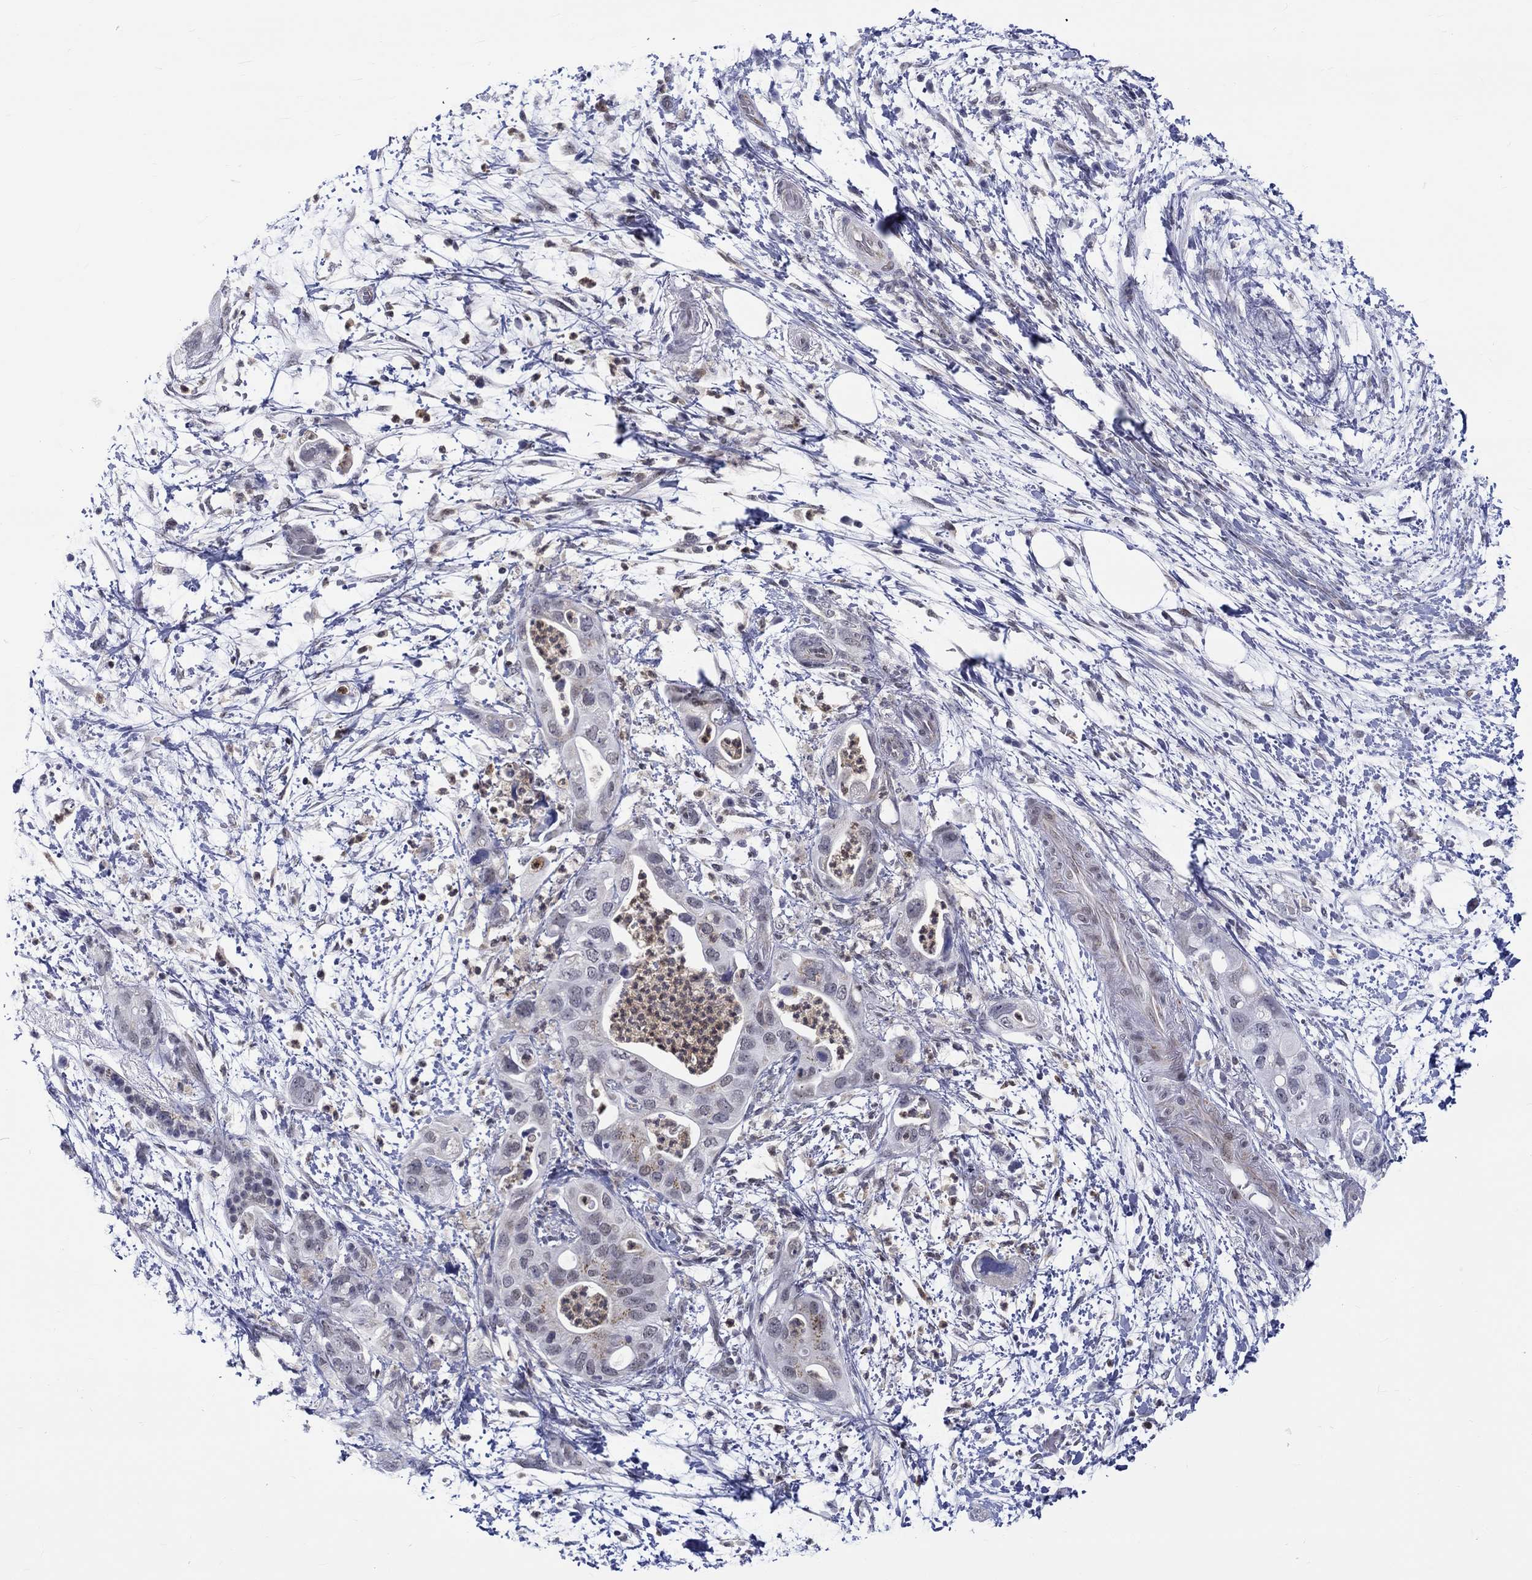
{"staining": {"intensity": "moderate", "quantity": "<25%", "location": "cytoplasmic/membranous"}, "tissue": "pancreatic cancer", "cell_type": "Tumor cells", "image_type": "cancer", "snomed": [{"axis": "morphology", "description": "Adenocarcinoma, NOS"}, {"axis": "topography", "description": "Pancreas"}], "caption": "Immunohistochemistry of pancreatic cancer reveals low levels of moderate cytoplasmic/membranous positivity in approximately <25% of tumor cells.", "gene": "ST6GALNAC1", "patient": {"sex": "female", "age": 72}}